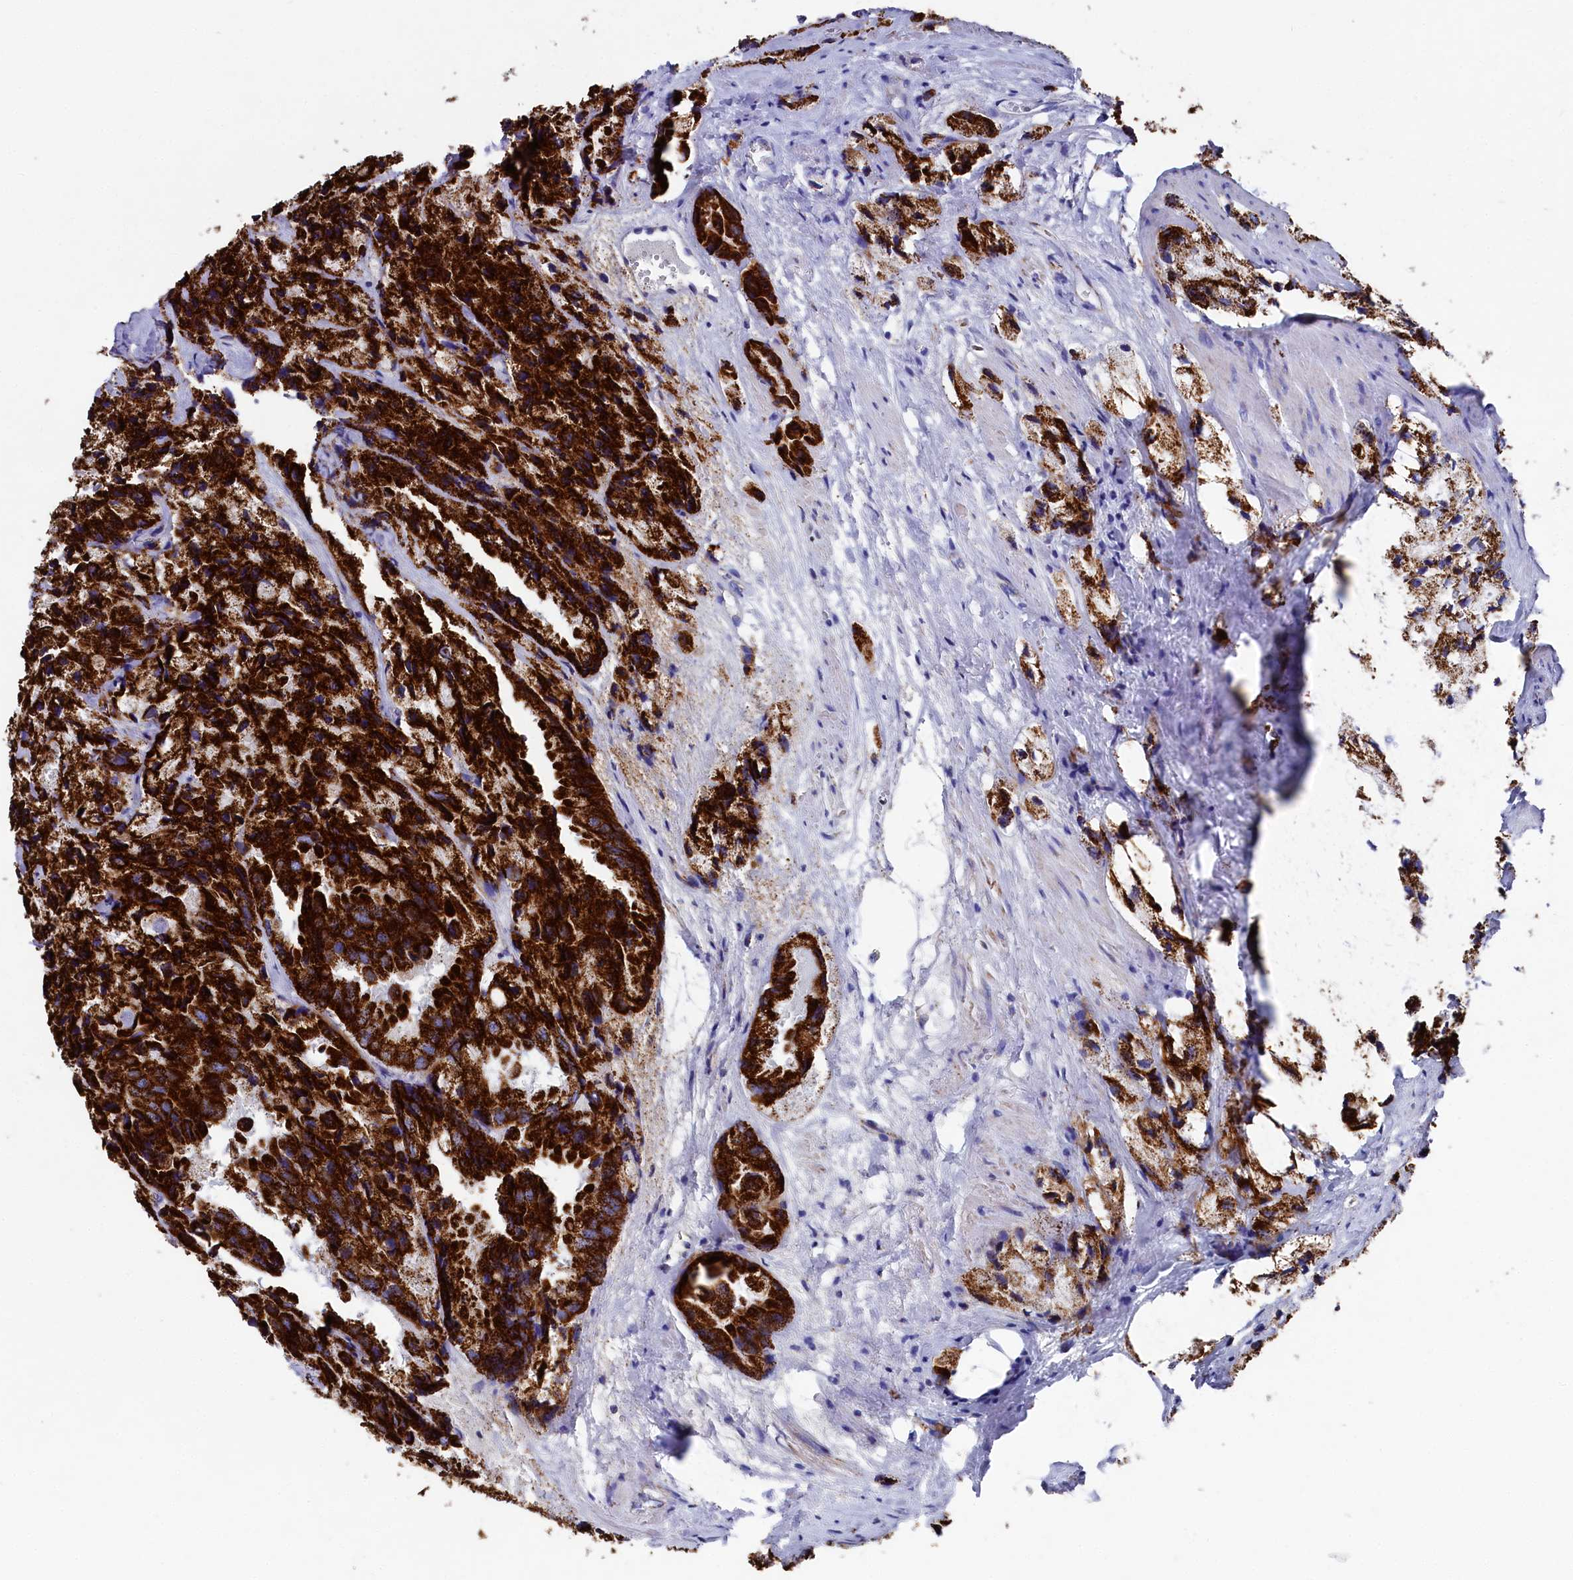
{"staining": {"intensity": "strong", "quantity": ">75%", "location": "cytoplasmic/membranous"}, "tissue": "prostate cancer", "cell_type": "Tumor cells", "image_type": "cancer", "snomed": [{"axis": "morphology", "description": "Adenocarcinoma, High grade"}, {"axis": "topography", "description": "Prostate"}], "caption": "Protein expression analysis of prostate cancer exhibits strong cytoplasmic/membranous staining in about >75% of tumor cells.", "gene": "MMAB", "patient": {"sex": "male", "age": 66}}